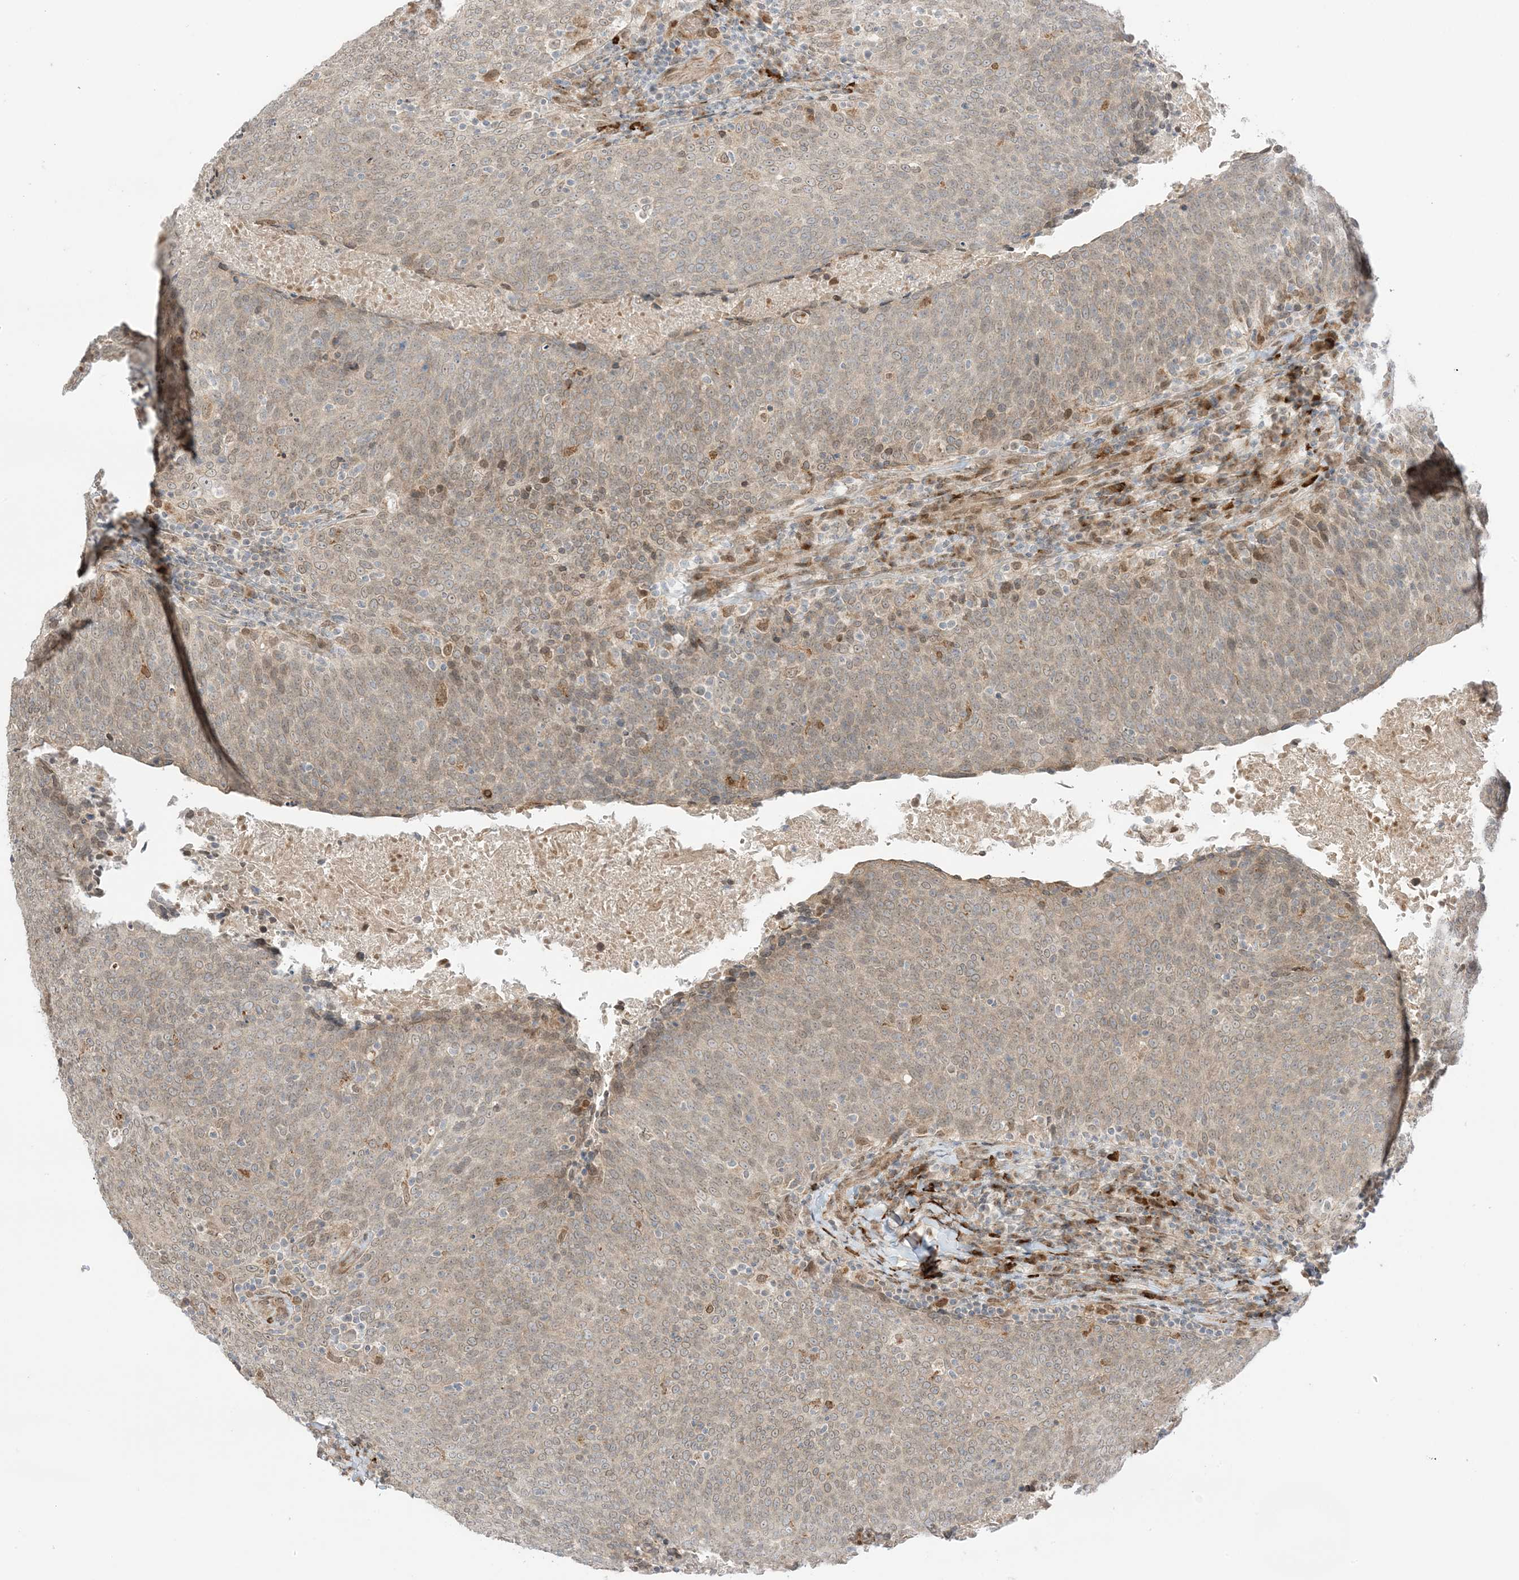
{"staining": {"intensity": "weak", "quantity": ">75%", "location": "cytoplasmic/membranous"}, "tissue": "head and neck cancer", "cell_type": "Tumor cells", "image_type": "cancer", "snomed": [{"axis": "morphology", "description": "Squamous cell carcinoma, NOS"}, {"axis": "morphology", "description": "Squamous cell carcinoma, metastatic, NOS"}, {"axis": "topography", "description": "Lymph node"}, {"axis": "topography", "description": "Head-Neck"}], "caption": "This is an image of immunohistochemistry (IHC) staining of head and neck cancer (metastatic squamous cell carcinoma), which shows weak positivity in the cytoplasmic/membranous of tumor cells.", "gene": "UBE2E2", "patient": {"sex": "male", "age": 62}}